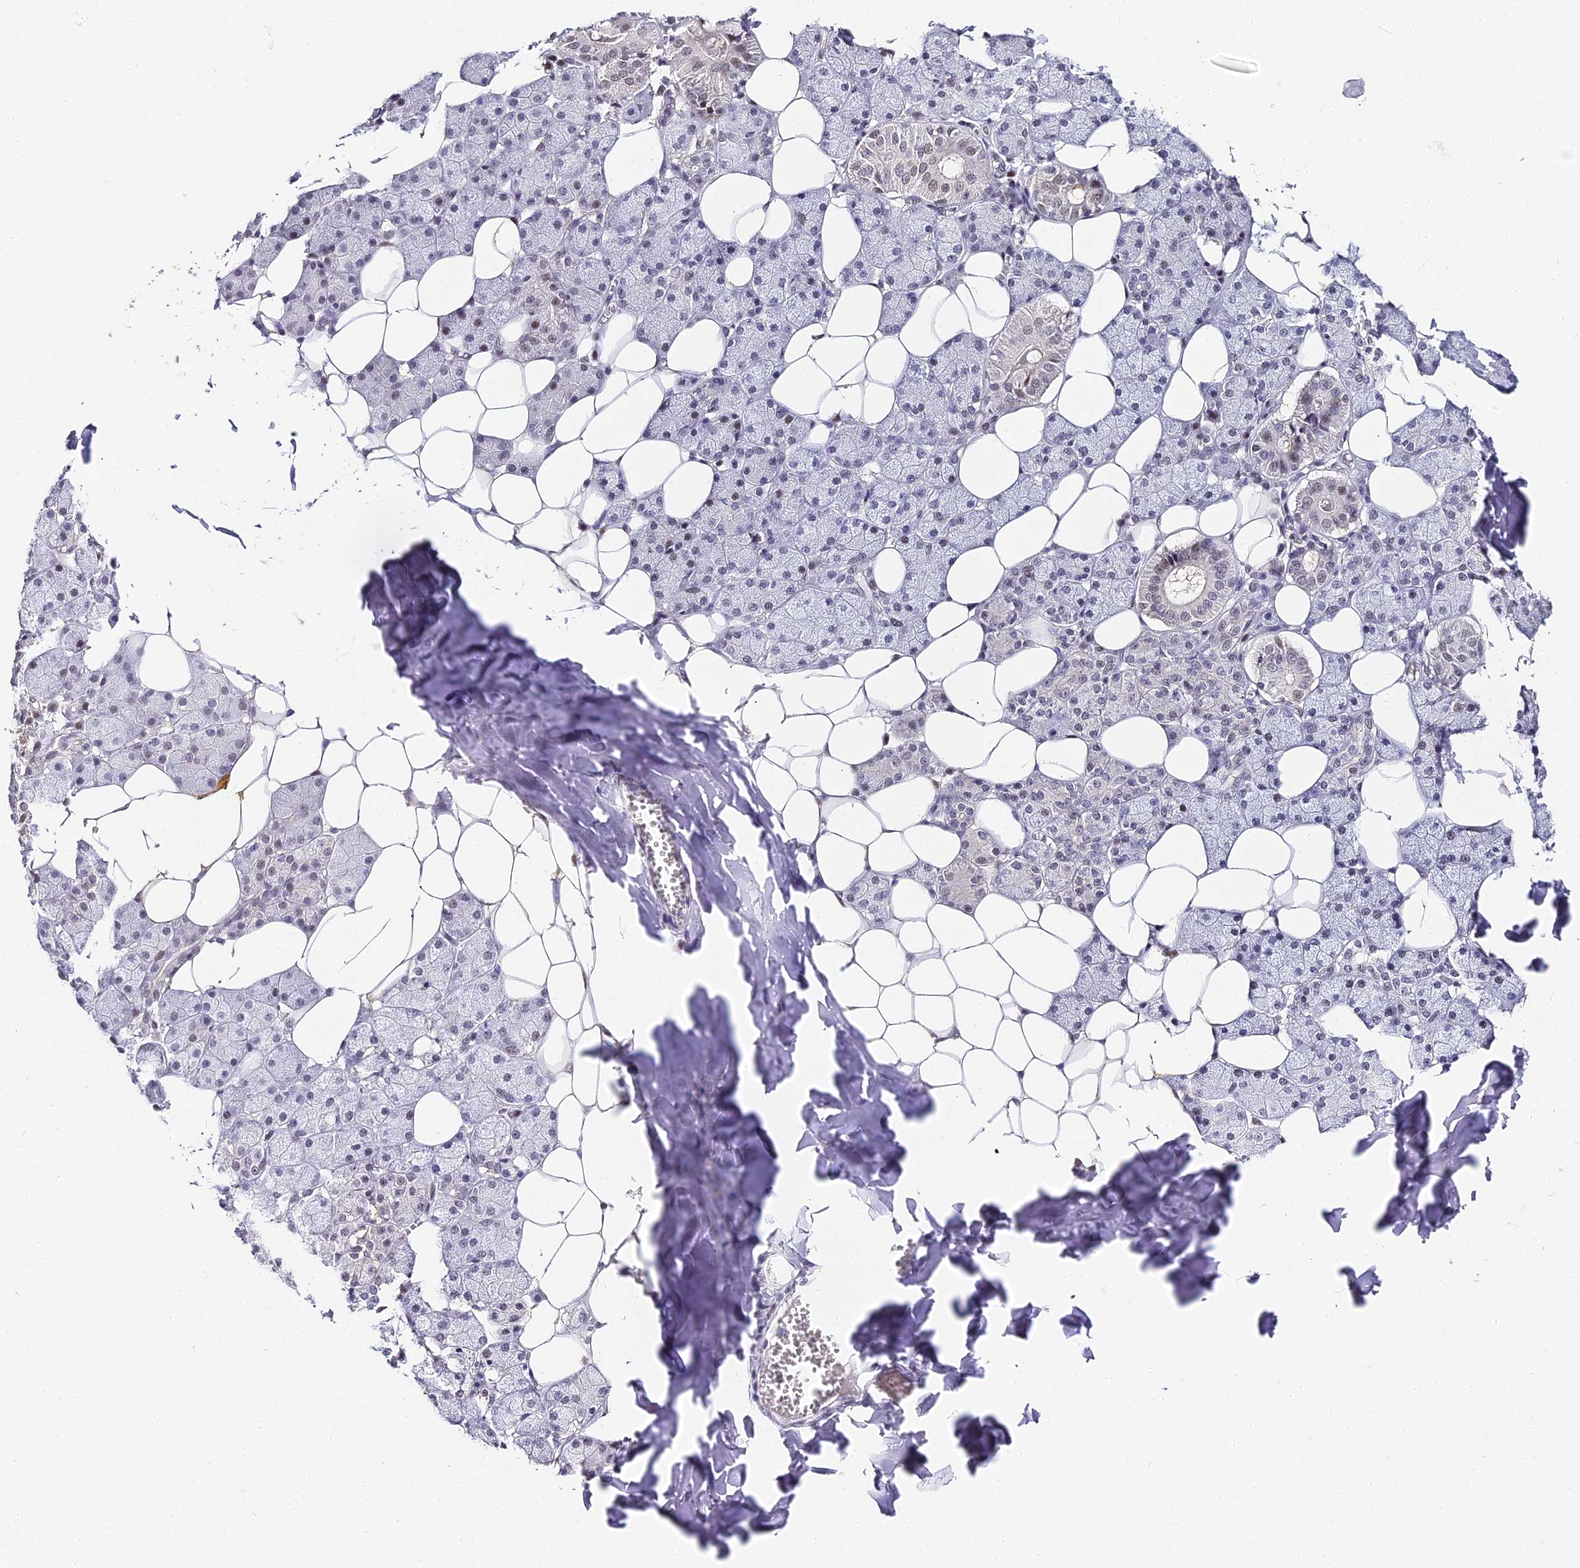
{"staining": {"intensity": "weak", "quantity": "<25%", "location": "nuclear"}, "tissue": "salivary gland", "cell_type": "Glandular cells", "image_type": "normal", "snomed": [{"axis": "morphology", "description": "Normal tissue, NOS"}, {"axis": "topography", "description": "Salivary gland"}], "caption": "Histopathology image shows no protein staining in glandular cells of normal salivary gland.", "gene": "ABHD14A", "patient": {"sex": "female", "age": 33}}